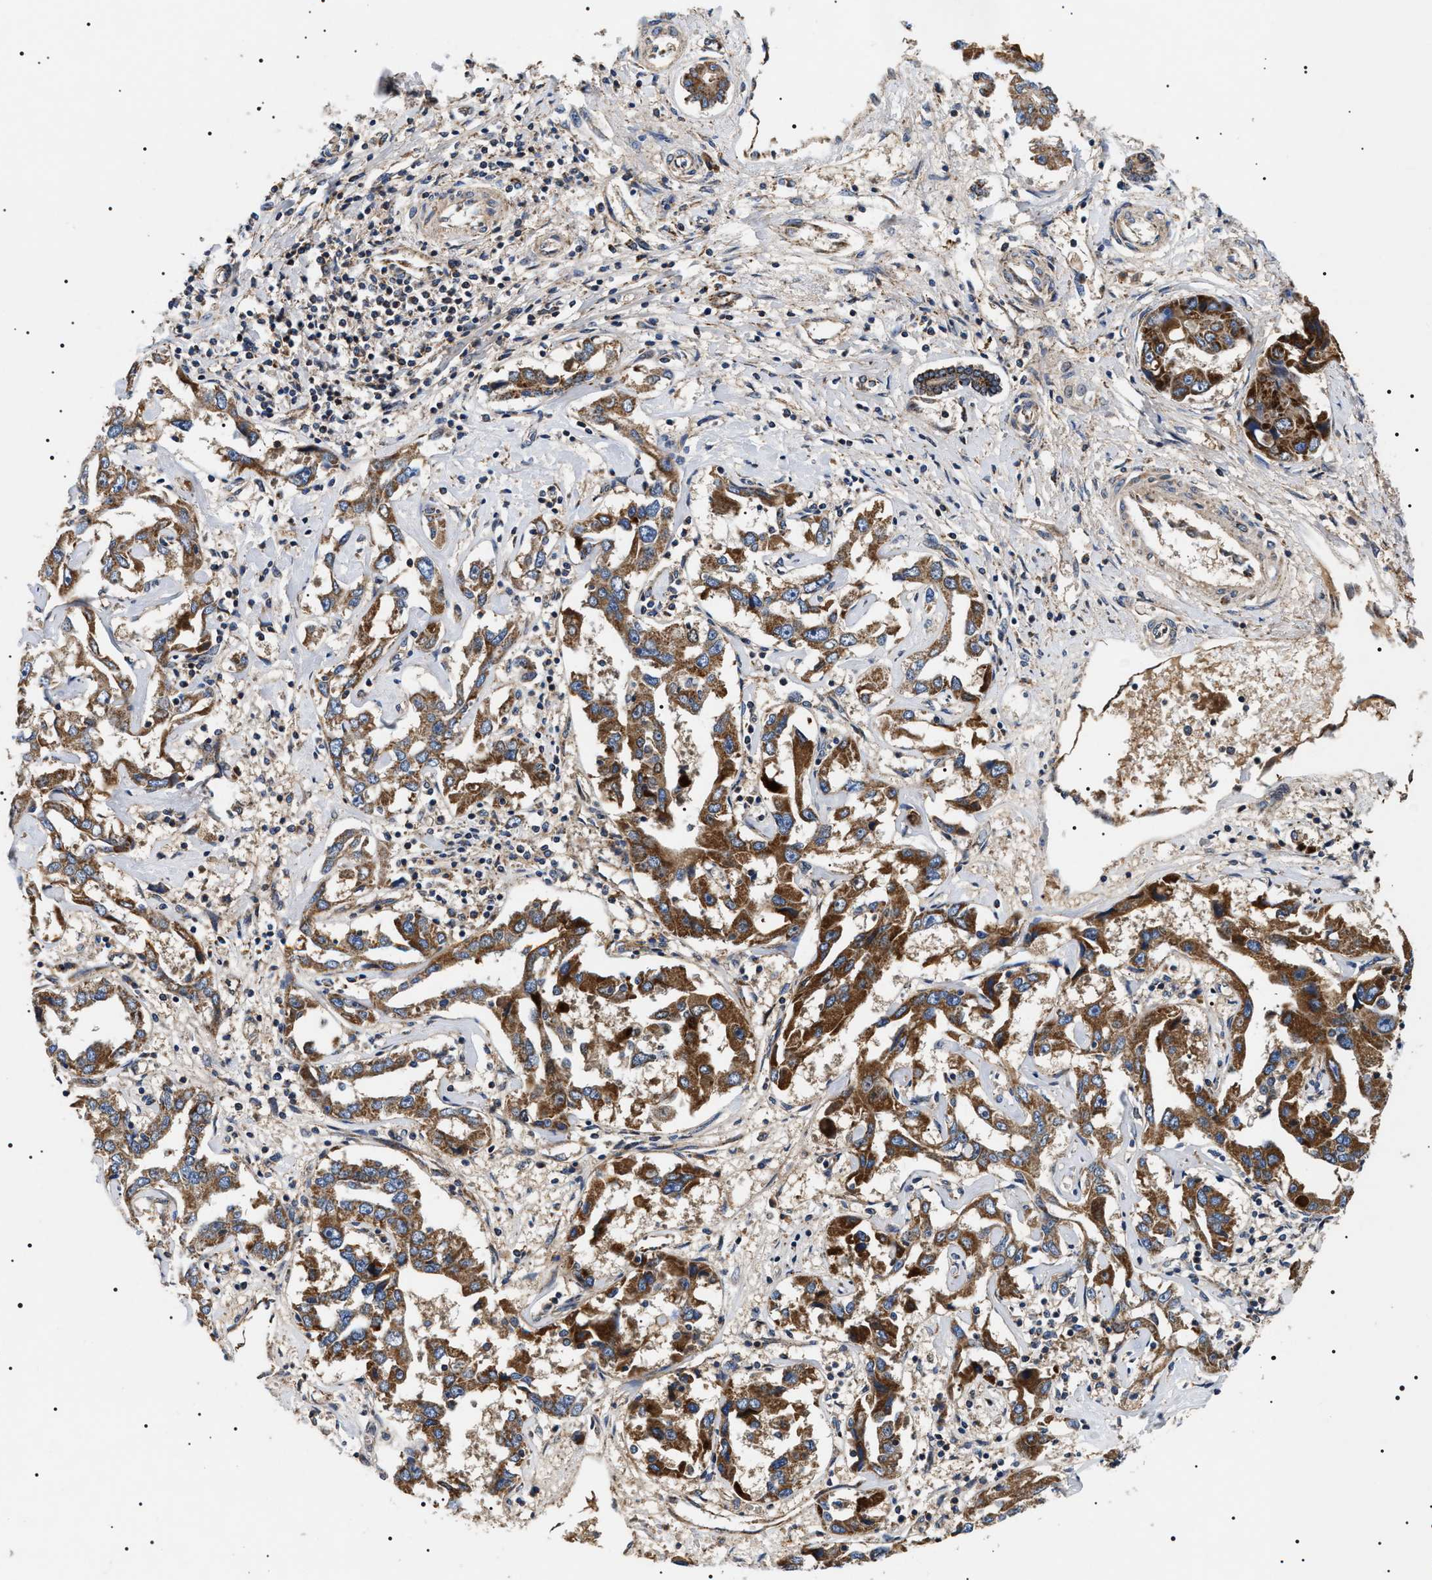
{"staining": {"intensity": "moderate", "quantity": ">75%", "location": "cytoplasmic/membranous"}, "tissue": "liver cancer", "cell_type": "Tumor cells", "image_type": "cancer", "snomed": [{"axis": "morphology", "description": "Cholangiocarcinoma"}, {"axis": "topography", "description": "Liver"}], "caption": "Tumor cells exhibit medium levels of moderate cytoplasmic/membranous expression in approximately >75% of cells in human liver cancer.", "gene": "OXSM", "patient": {"sex": "male", "age": 59}}